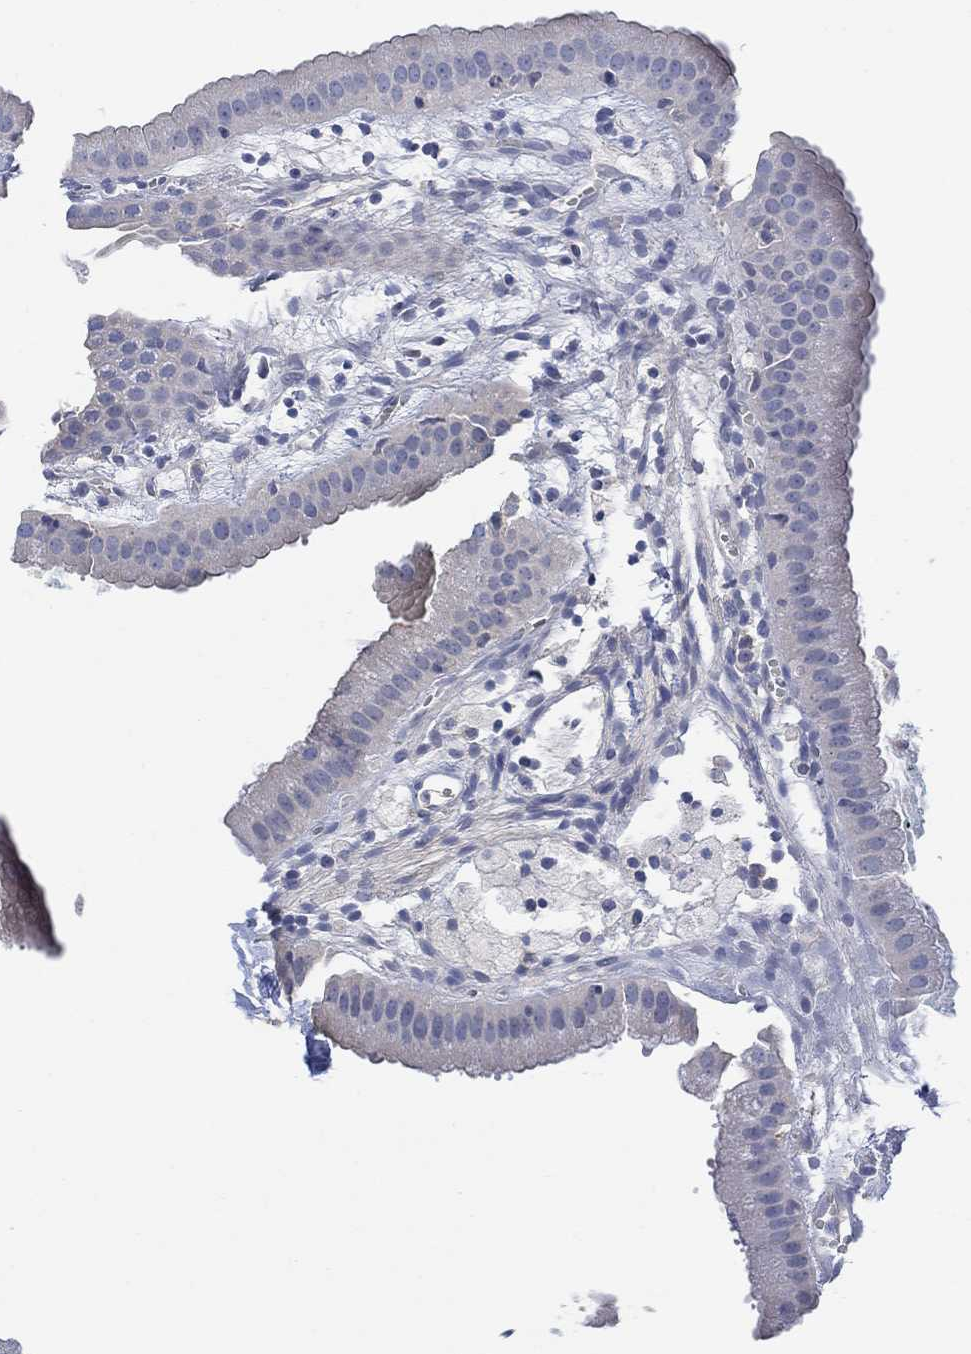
{"staining": {"intensity": "moderate", "quantity": "25%-75%", "location": "cytoplasmic/membranous"}, "tissue": "gallbladder", "cell_type": "Glandular cells", "image_type": "normal", "snomed": [{"axis": "morphology", "description": "Normal tissue, NOS"}, {"axis": "topography", "description": "Gallbladder"}], "caption": "IHC photomicrograph of benign gallbladder stained for a protein (brown), which exhibits medium levels of moderate cytoplasmic/membranous expression in approximately 25%-75% of glandular cells.", "gene": "GBP5", "patient": {"sex": "male", "age": 67}}